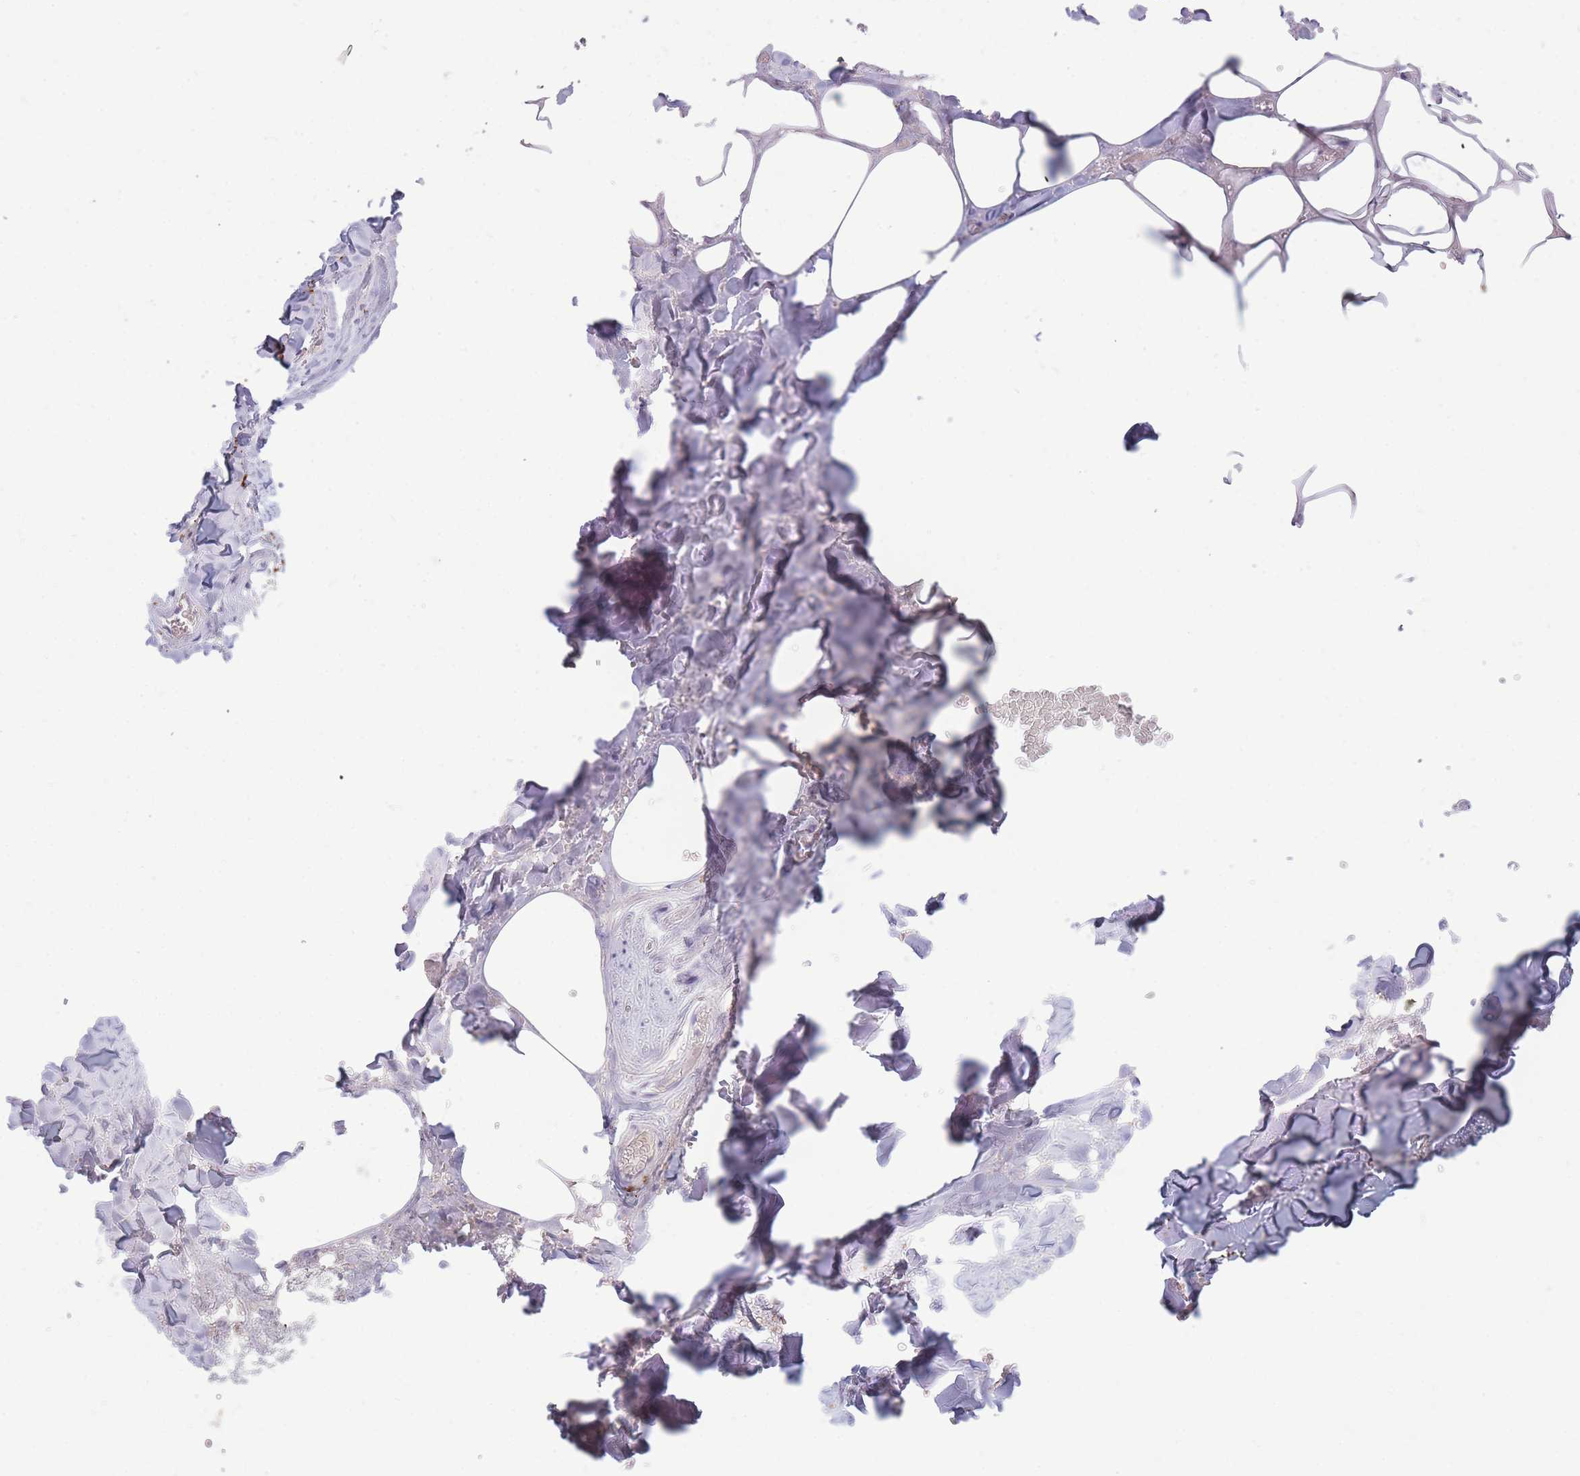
{"staining": {"intensity": "negative", "quantity": "none", "location": "none"}, "tissue": "adipose tissue", "cell_type": "Adipocytes", "image_type": "normal", "snomed": [{"axis": "morphology", "description": "Normal tissue, NOS"}, {"axis": "topography", "description": "Salivary gland"}, {"axis": "topography", "description": "Peripheral nerve tissue"}], "caption": "IHC photomicrograph of normal adipose tissue: human adipose tissue stained with DAB (3,3'-diaminobenzidine) exhibits no significant protein expression in adipocytes.", "gene": "TPSD1", "patient": {"sex": "male", "age": 38}}